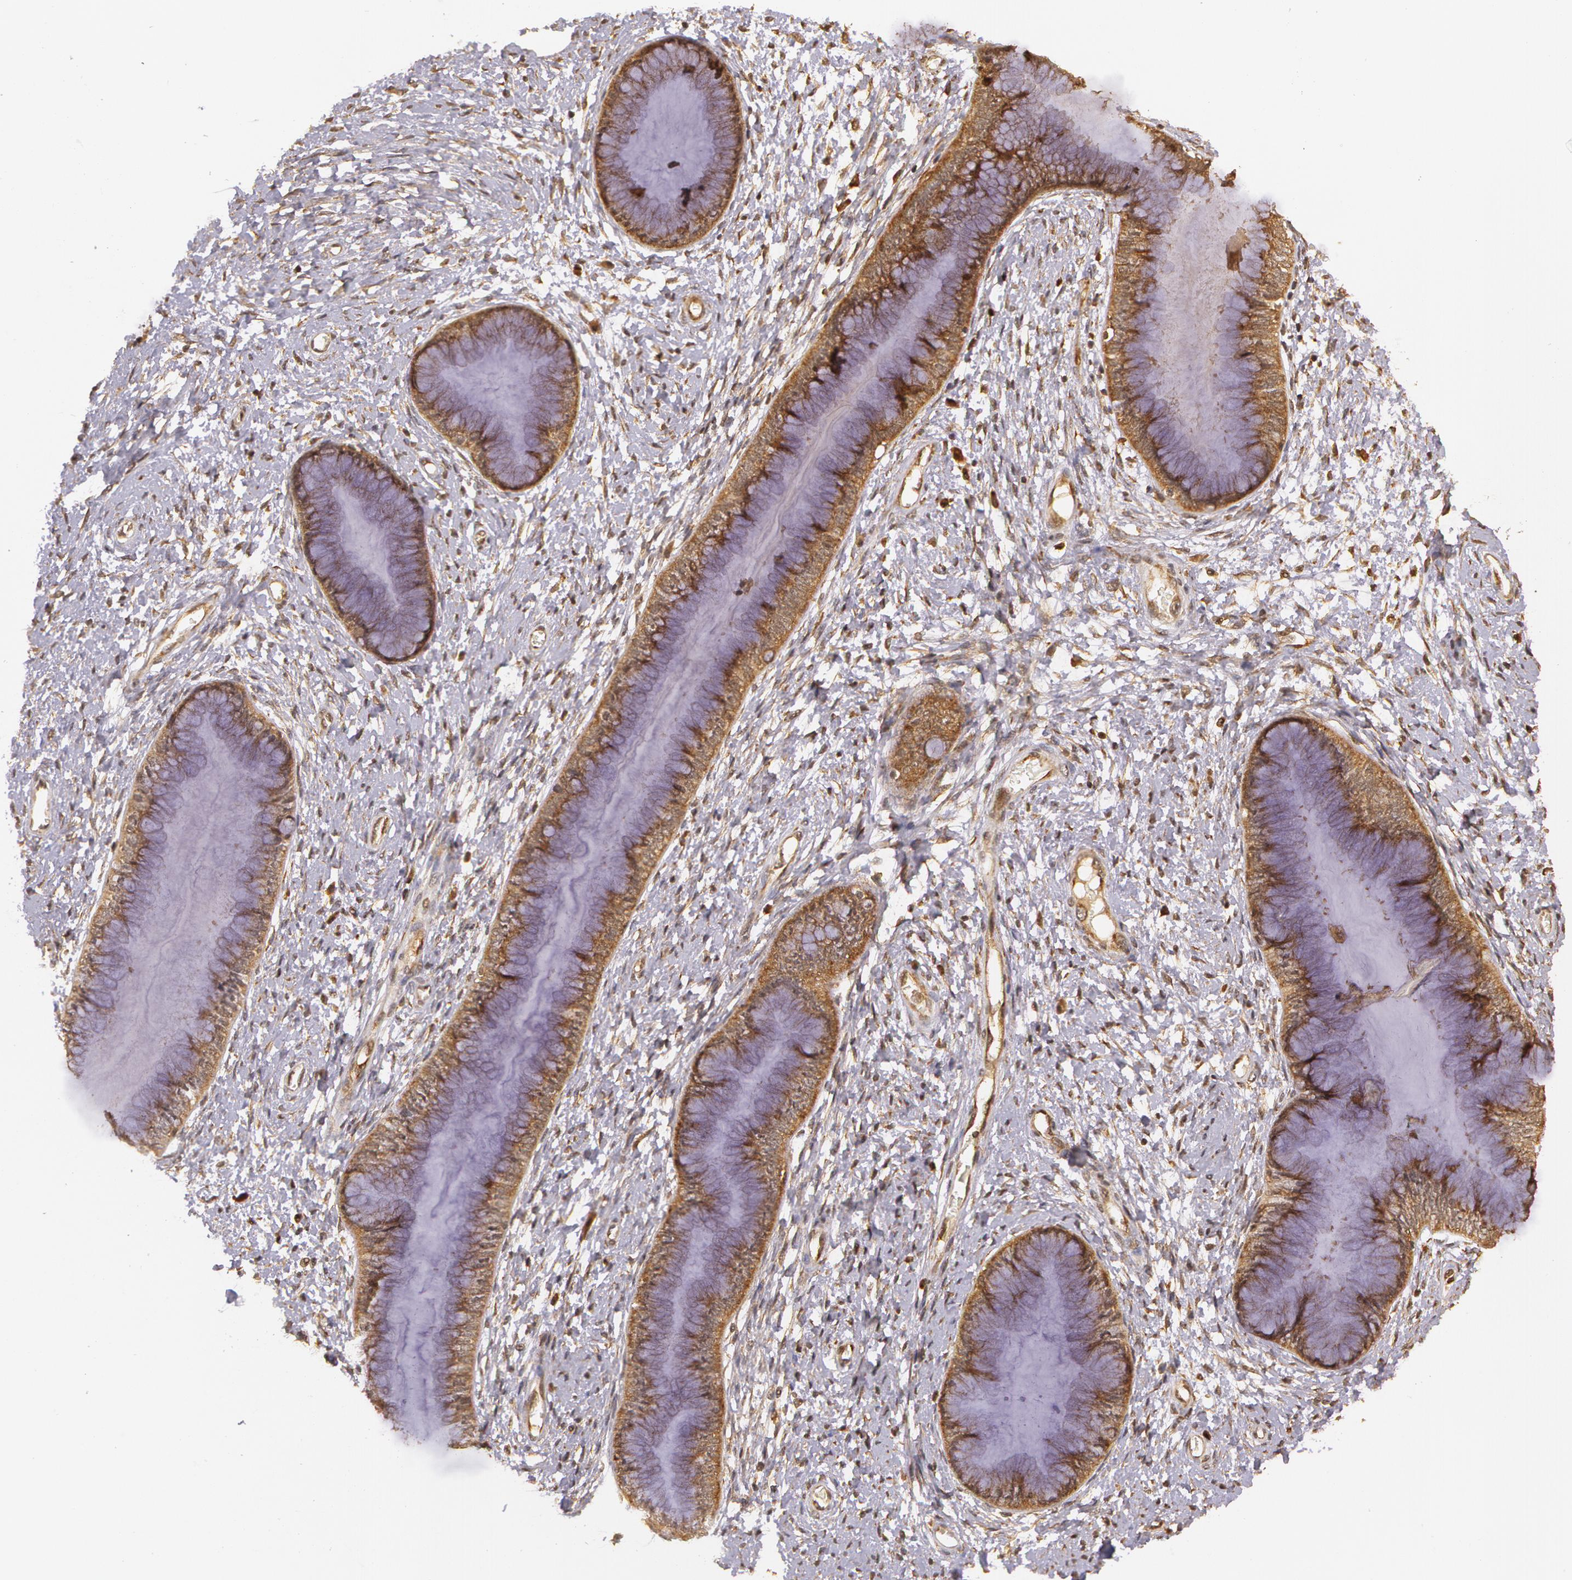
{"staining": {"intensity": "moderate", "quantity": ">75%", "location": "cytoplasmic/membranous"}, "tissue": "cervix", "cell_type": "Glandular cells", "image_type": "normal", "snomed": [{"axis": "morphology", "description": "Normal tissue, NOS"}, {"axis": "topography", "description": "Cervix"}], "caption": "Cervix stained for a protein reveals moderate cytoplasmic/membranous positivity in glandular cells. The protein is stained brown, and the nuclei are stained in blue (DAB IHC with brightfield microscopy, high magnification).", "gene": "ASCC2", "patient": {"sex": "female", "age": 27}}